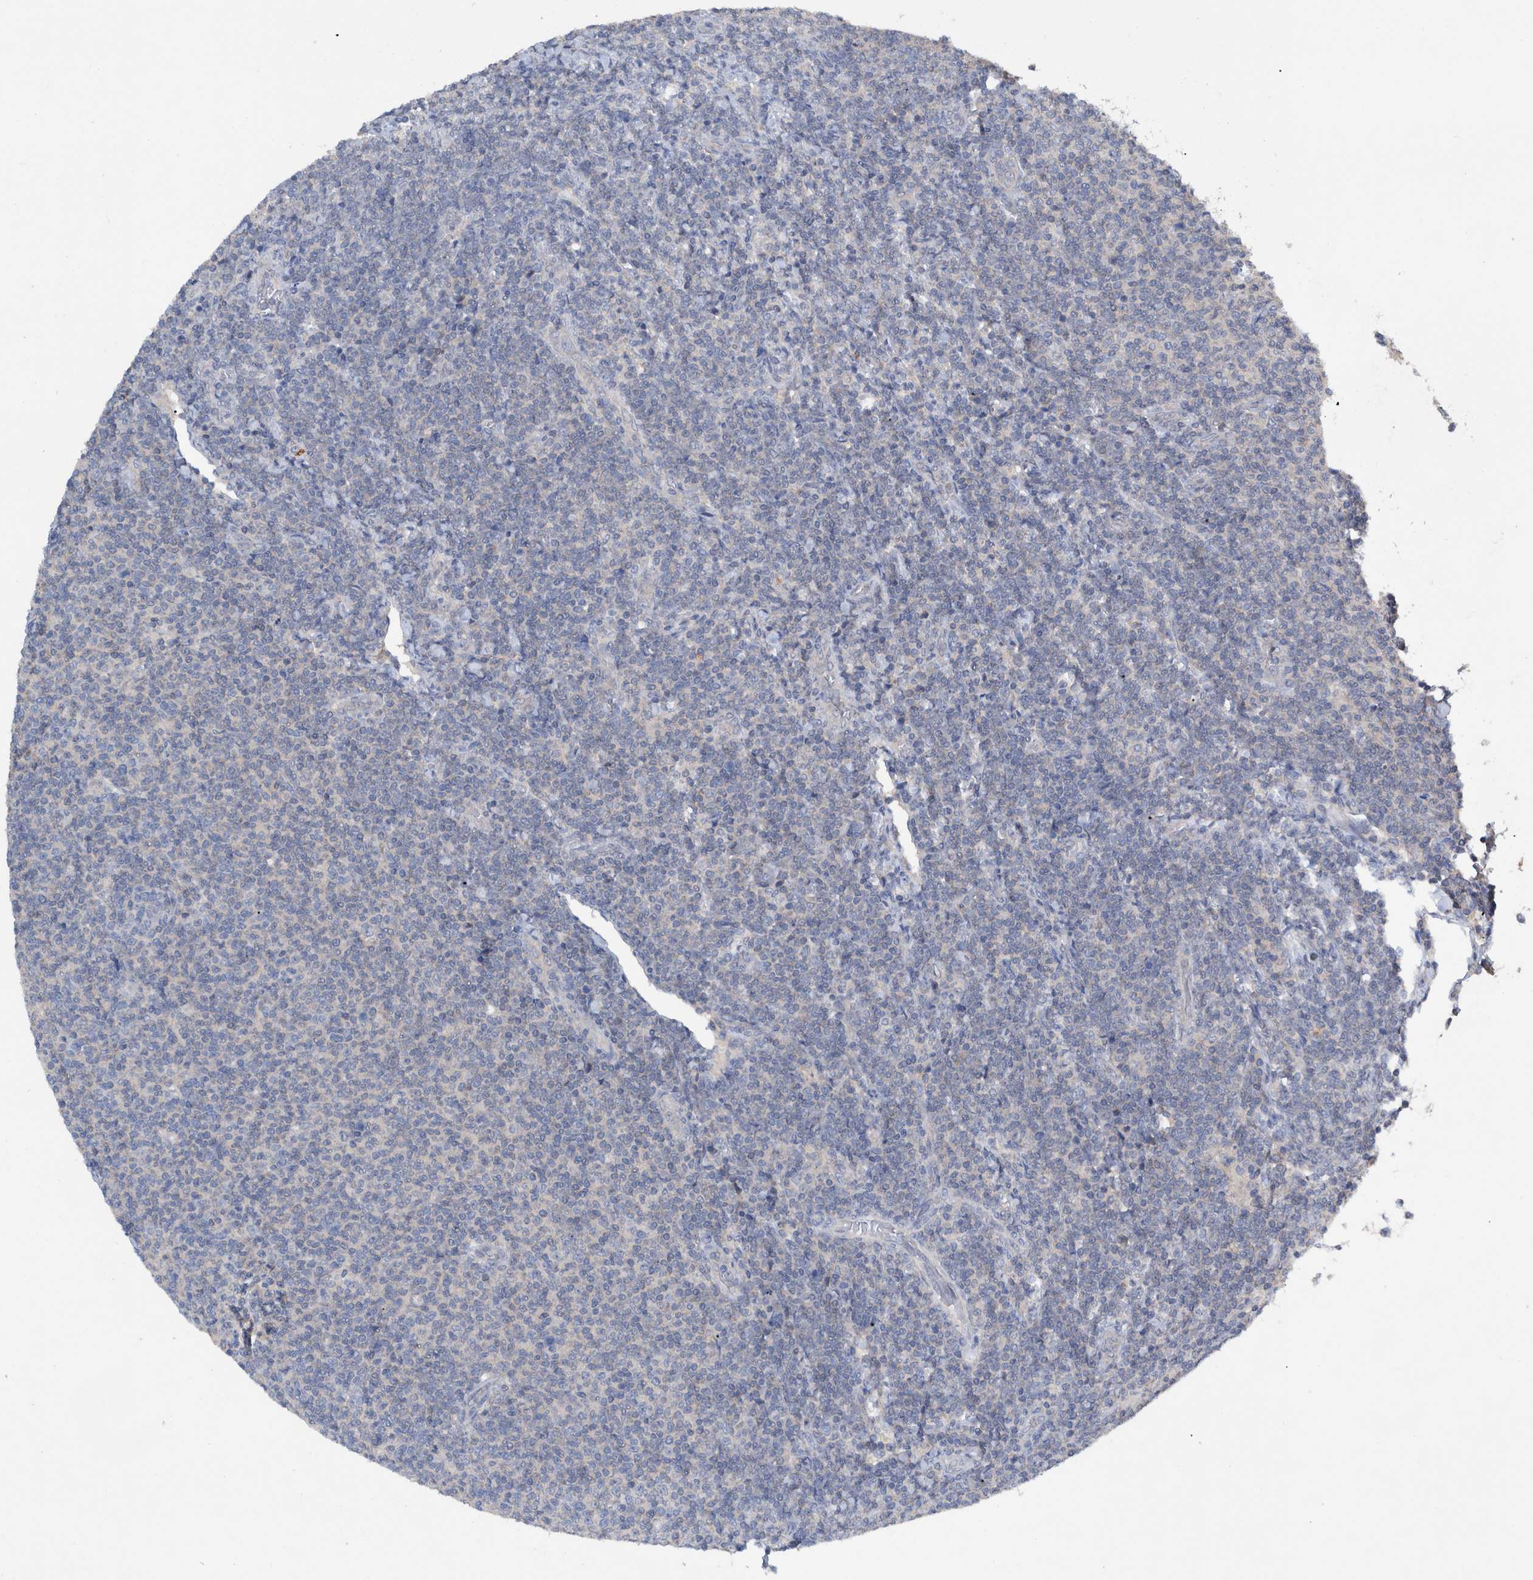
{"staining": {"intensity": "negative", "quantity": "none", "location": "none"}, "tissue": "lymphoma", "cell_type": "Tumor cells", "image_type": "cancer", "snomed": [{"axis": "morphology", "description": "Malignant lymphoma, non-Hodgkin's type, Low grade"}, {"axis": "topography", "description": "Lymph node"}], "caption": "High magnification brightfield microscopy of malignant lymphoma, non-Hodgkin's type (low-grade) stained with DAB (3,3'-diaminobenzidine) (brown) and counterstained with hematoxylin (blue): tumor cells show no significant expression.", "gene": "PLPBP", "patient": {"sex": "male", "age": 66}}